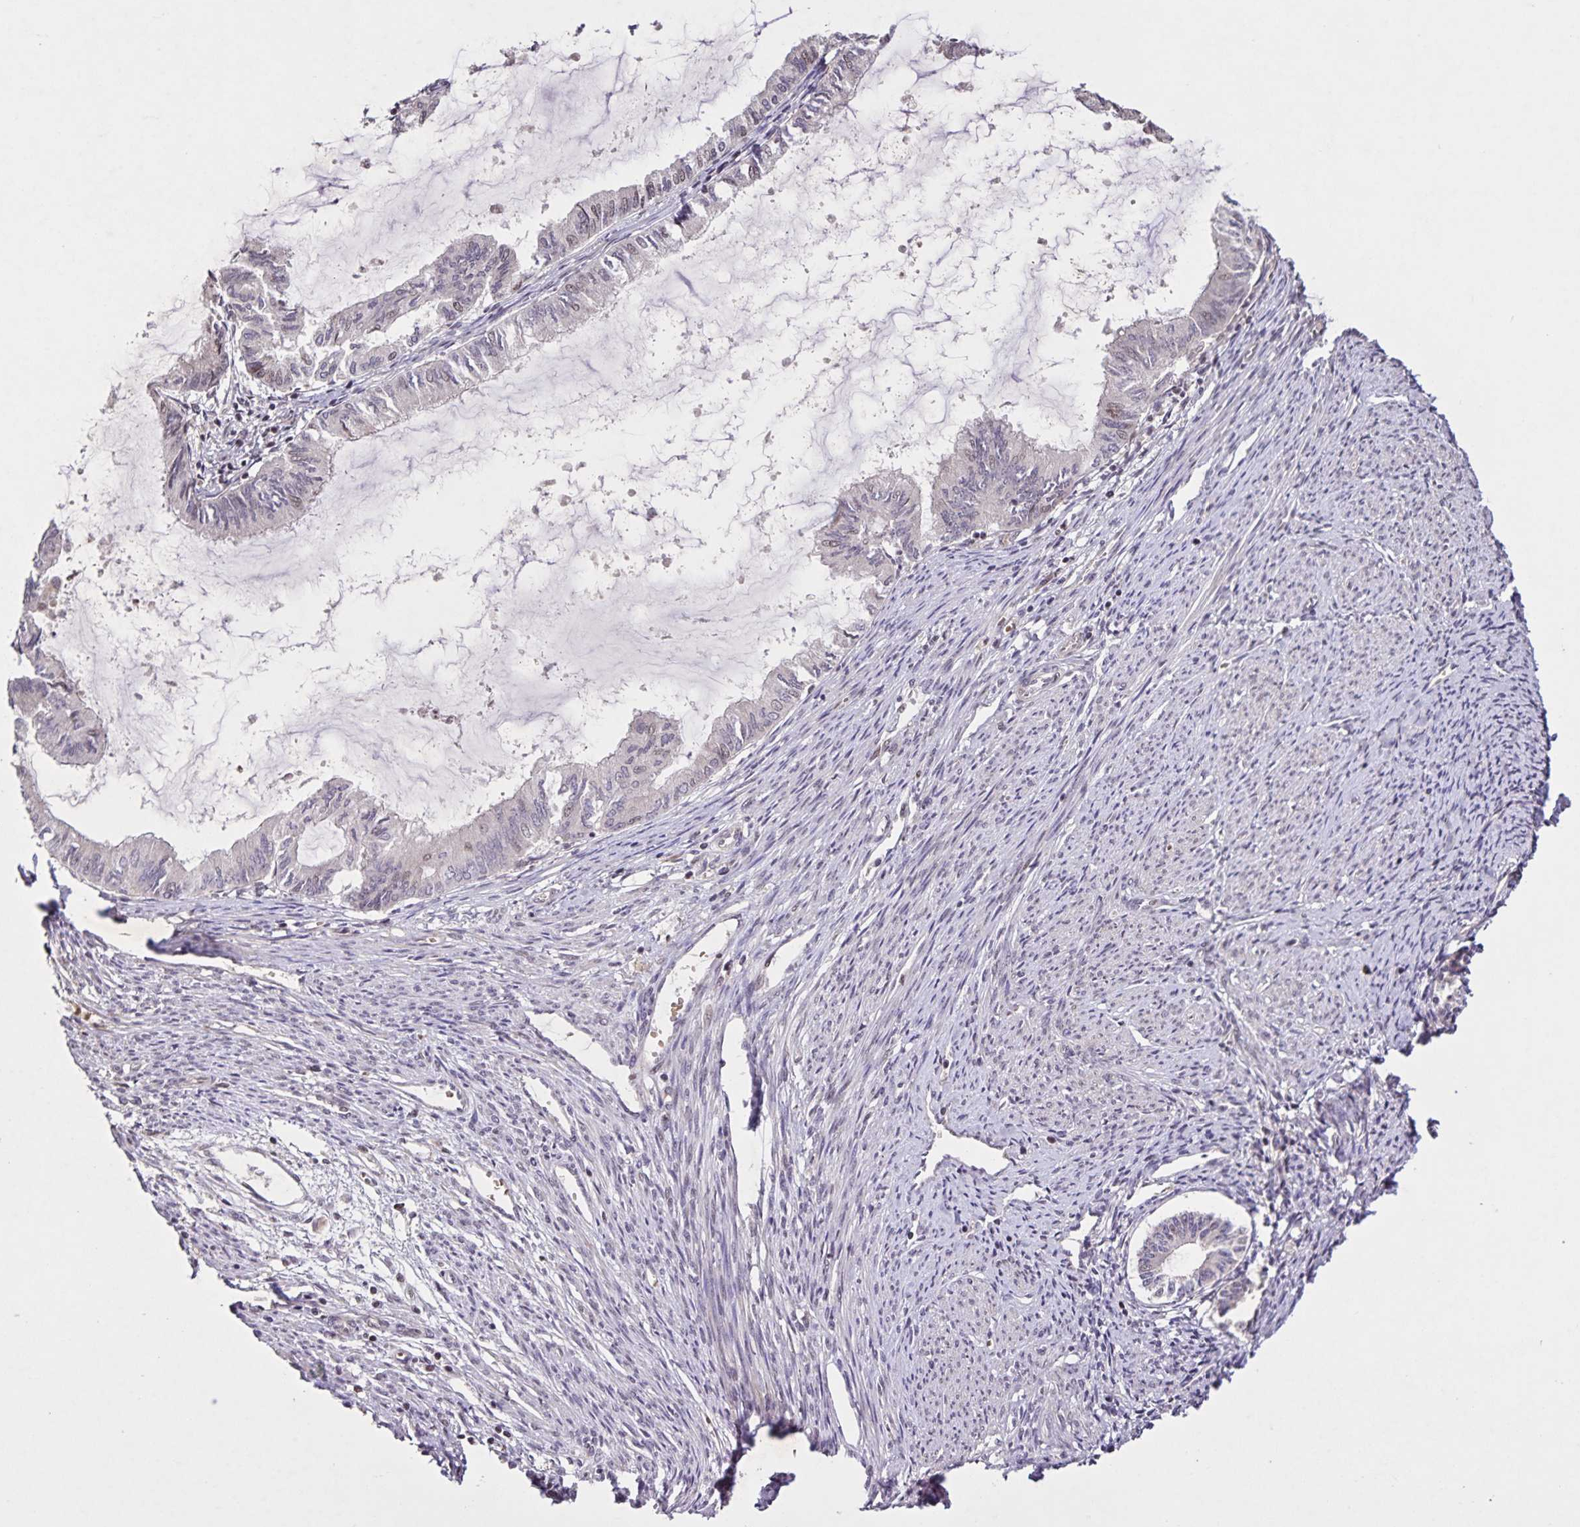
{"staining": {"intensity": "weak", "quantity": "<25%", "location": "nuclear"}, "tissue": "endometrial cancer", "cell_type": "Tumor cells", "image_type": "cancer", "snomed": [{"axis": "morphology", "description": "Adenocarcinoma, NOS"}, {"axis": "topography", "description": "Endometrium"}], "caption": "Micrograph shows no significant protein positivity in tumor cells of adenocarcinoma (endometrial).", "gene": "GDF2", "patient": {"sex": "female", "age": 86}}